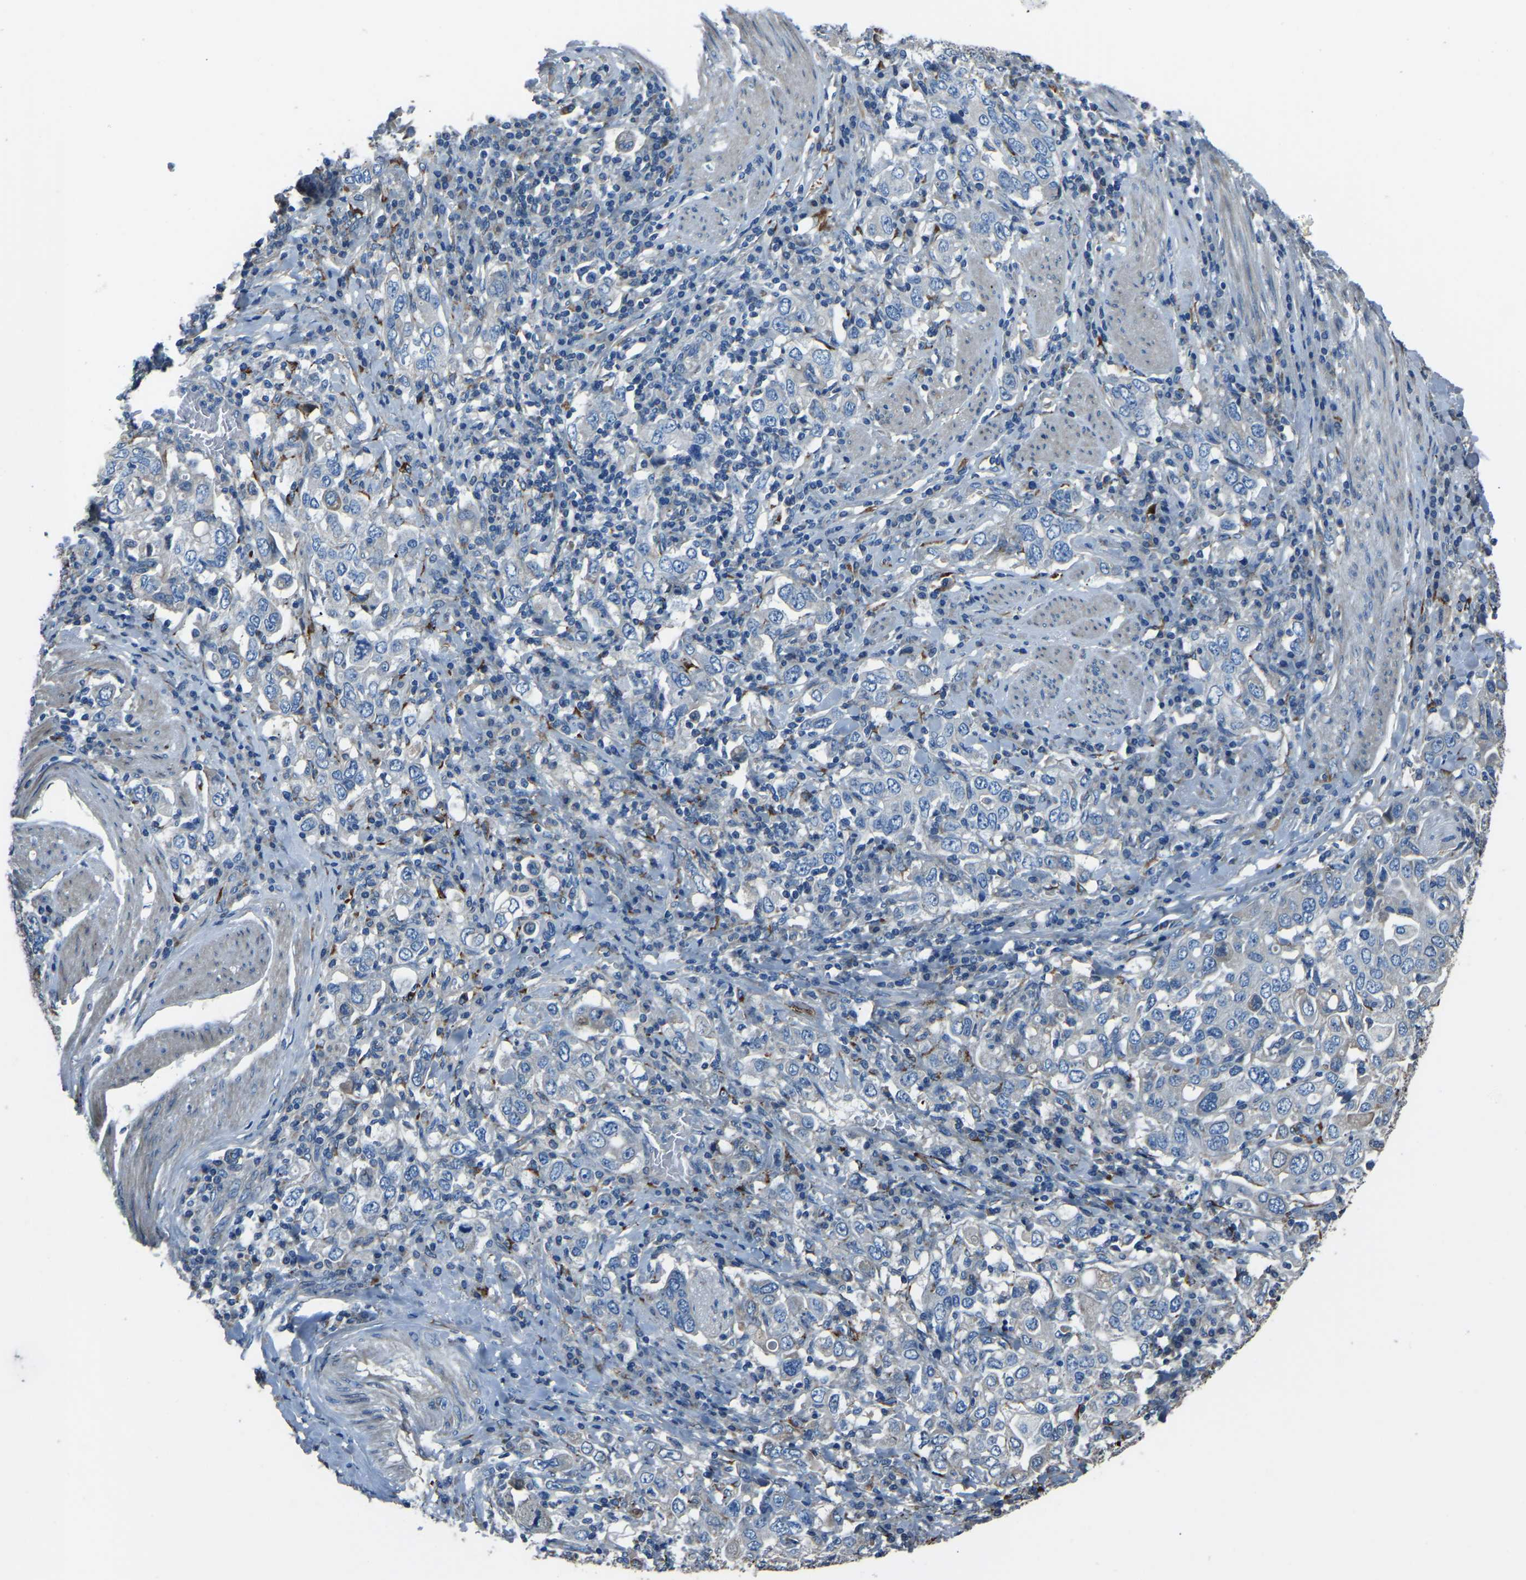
{"staining": {"intensity": "negative", "quantity": "none", "location": "none"}, "tissue": "stomach cancer", "cell_type": "Tumor cells", "image_type": "cancer", "snomed": [{"axis": "morphology", "description": "Adenocarcinoma, NOS"}, {"axis": "topography", "description": "Stomach, upper"}], "caption": "This is a histopathology image of immunohistochemistry (IHC) staining of stomach cancer, which shows no expression in tumor cells.", "gene": "COL3A1", "patient": {"sex": "male", "age": 62}}